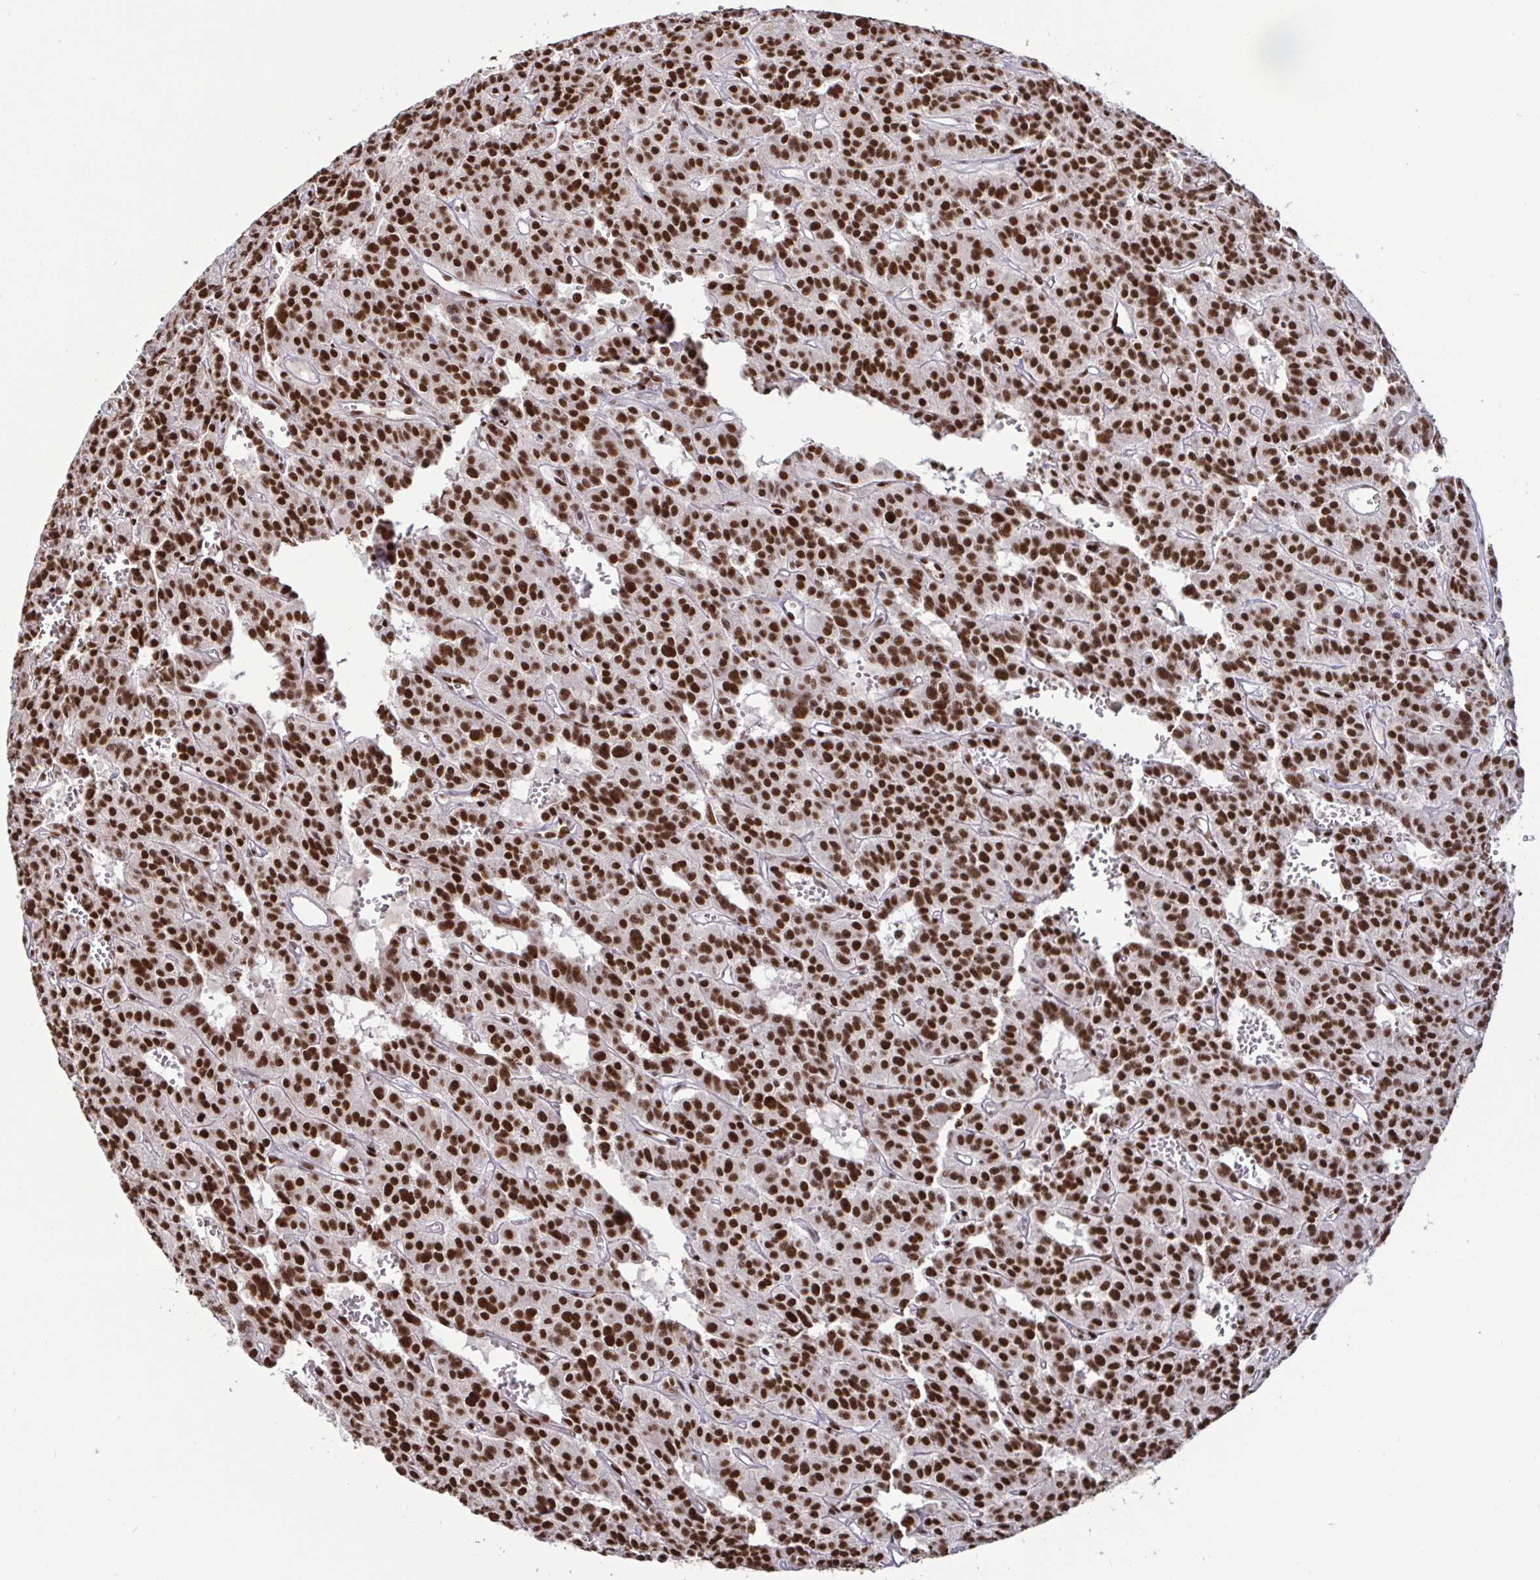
{"staining": {"intensity": "strong", "quantity": ">75%", "location": "nuclear"}, "tissue": "carcinoid", "cell_type": "Tumor cells", "image_type": "cancer", "snomed": [{"axis": "morphology", "description": "Carcinoid, malignant, NOS"}, {"axis": "topography", "description": "Lung"}], "caption": "A photomicrograph of human carcinoid stained for a protein exhibits strong nuclear brown staining in tumor cells.", "gene": "SP3", "patient": {"sex": "female", "age": 71}}